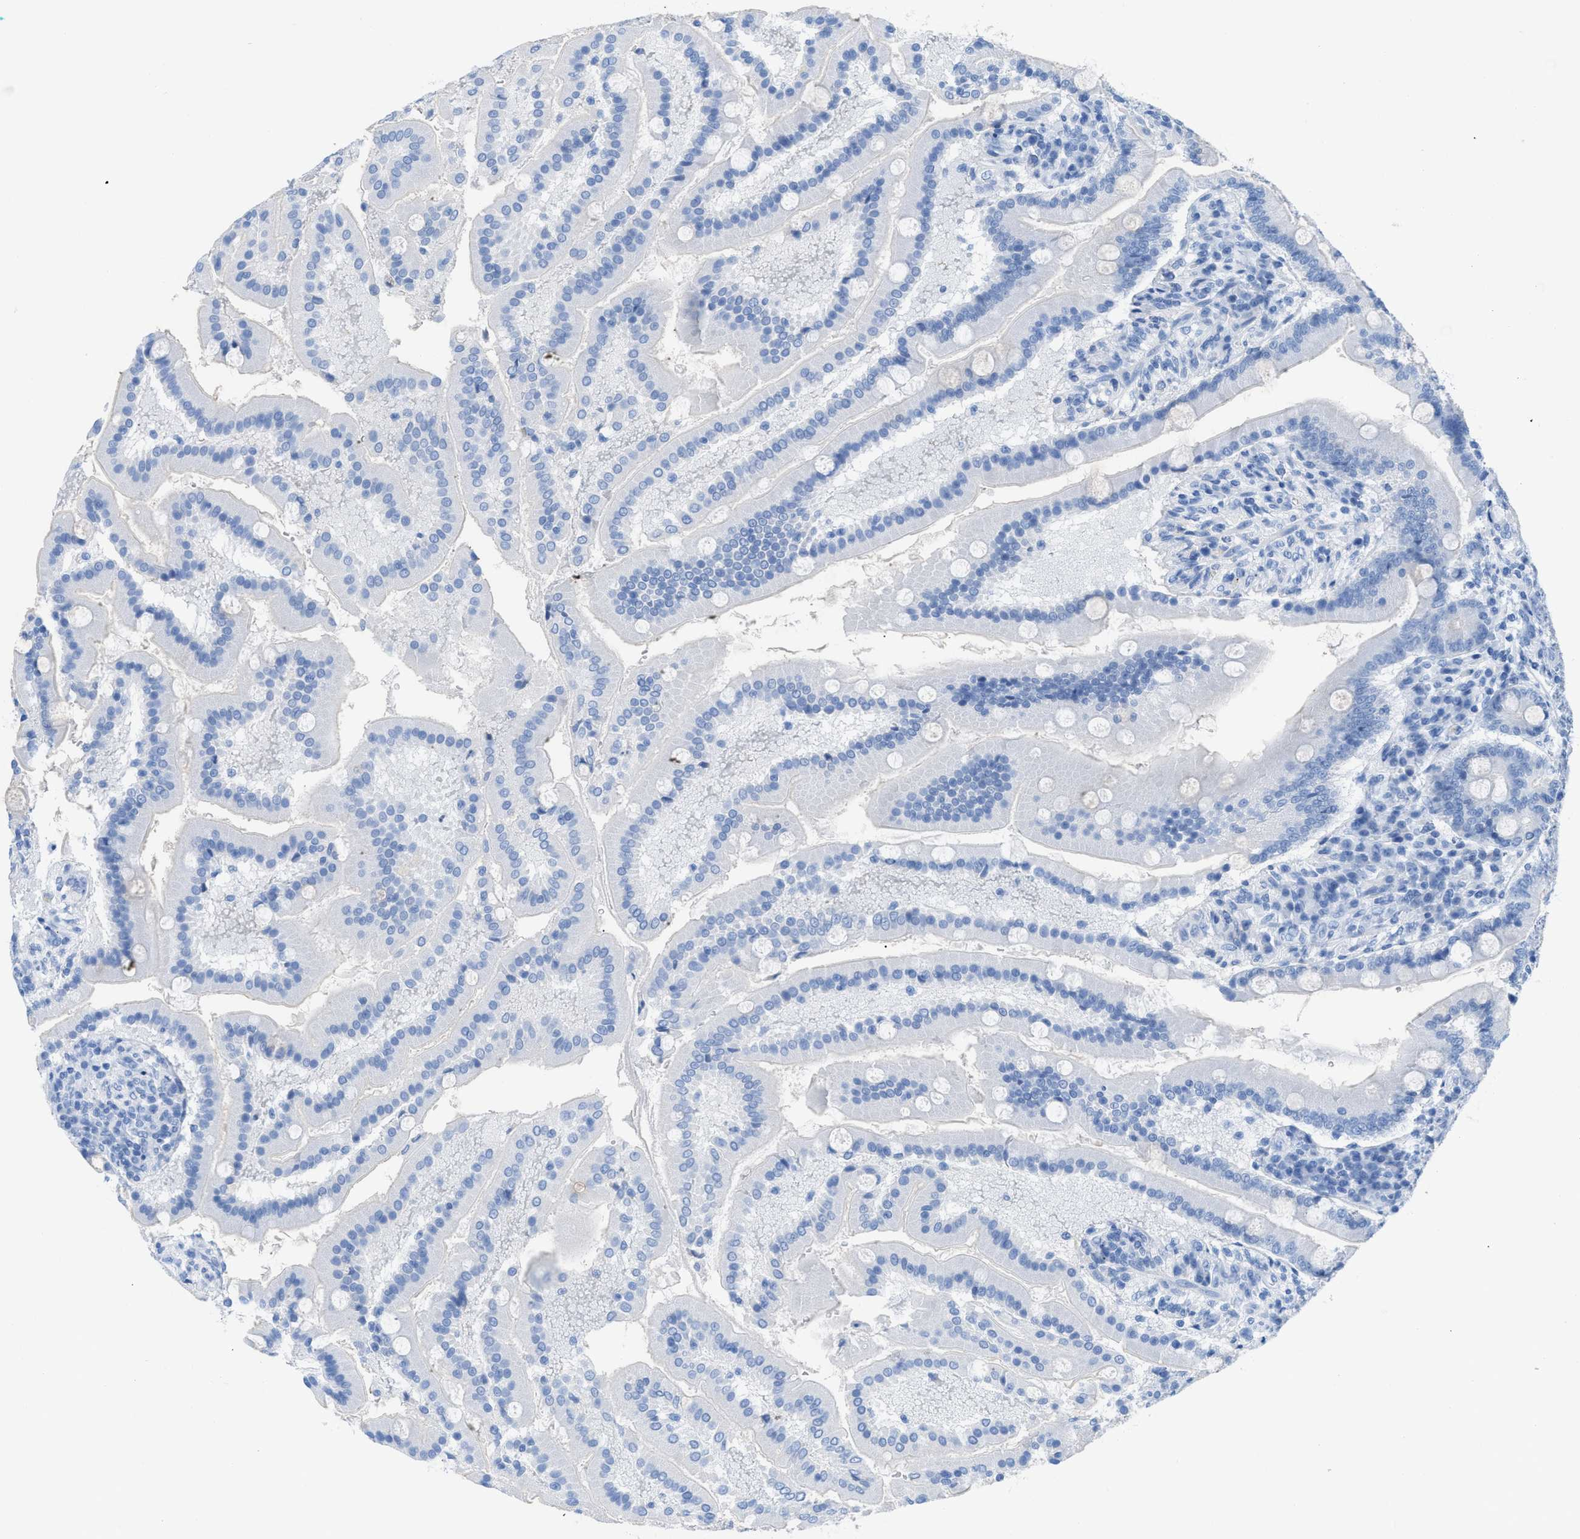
{"staining": {"intensity": "negative", "quantity": "none", "location": "none"}, "tissue": "duodenum", "cell_type": "Glandular cells", "image_type": "normal", "snomed": [{"axis": "morphology", "description": "Normal tissue, NOS"}, {"axis": "topography", "description": "Duodenum"}], "caption": "DAB immunohistochemical staining of normal duodenum displays no significant staining in glandular cells.", "gene": "TCL1A", "patient": {"sex": "male", "age": 50}}